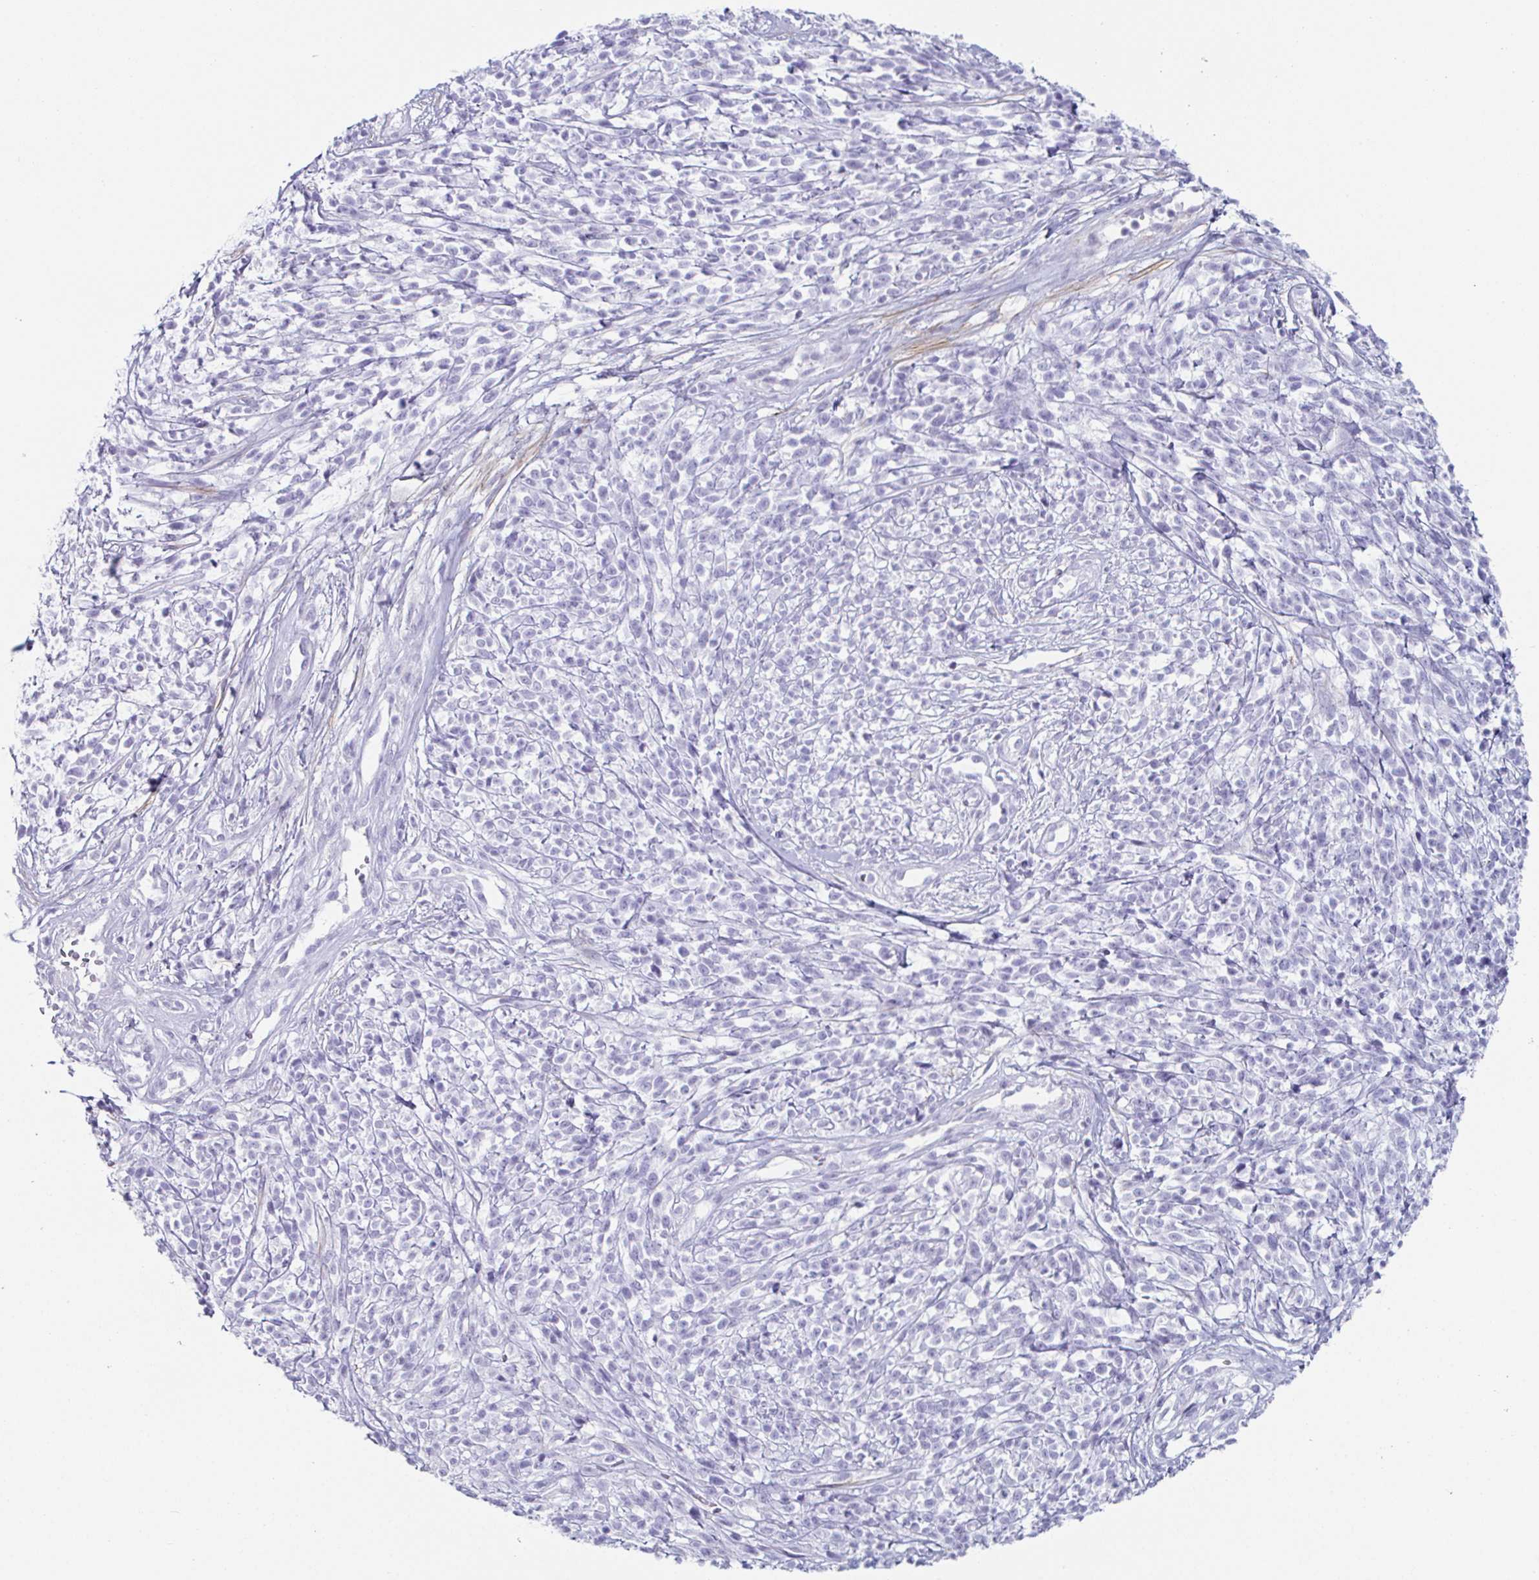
{"staining": {"intensity": "negative", "quantity": "none", "location": "none"}, "tissue": "melanoma", "cell_type": "Tumor cells", "image_type": "cancer", "snomed": [{"axis": "morphology", "description": "Malignant melanoma, NOS"}, {"axis": "topography", "description": "Skin"}, {"axis": "topography", "description": "Skin of trunk"}], "caption": "The IHC image has no significant staining in tumor cells of melanoma tissue.", "gene": "CREG2", "patient": {"sex": "male", "age": 74}}